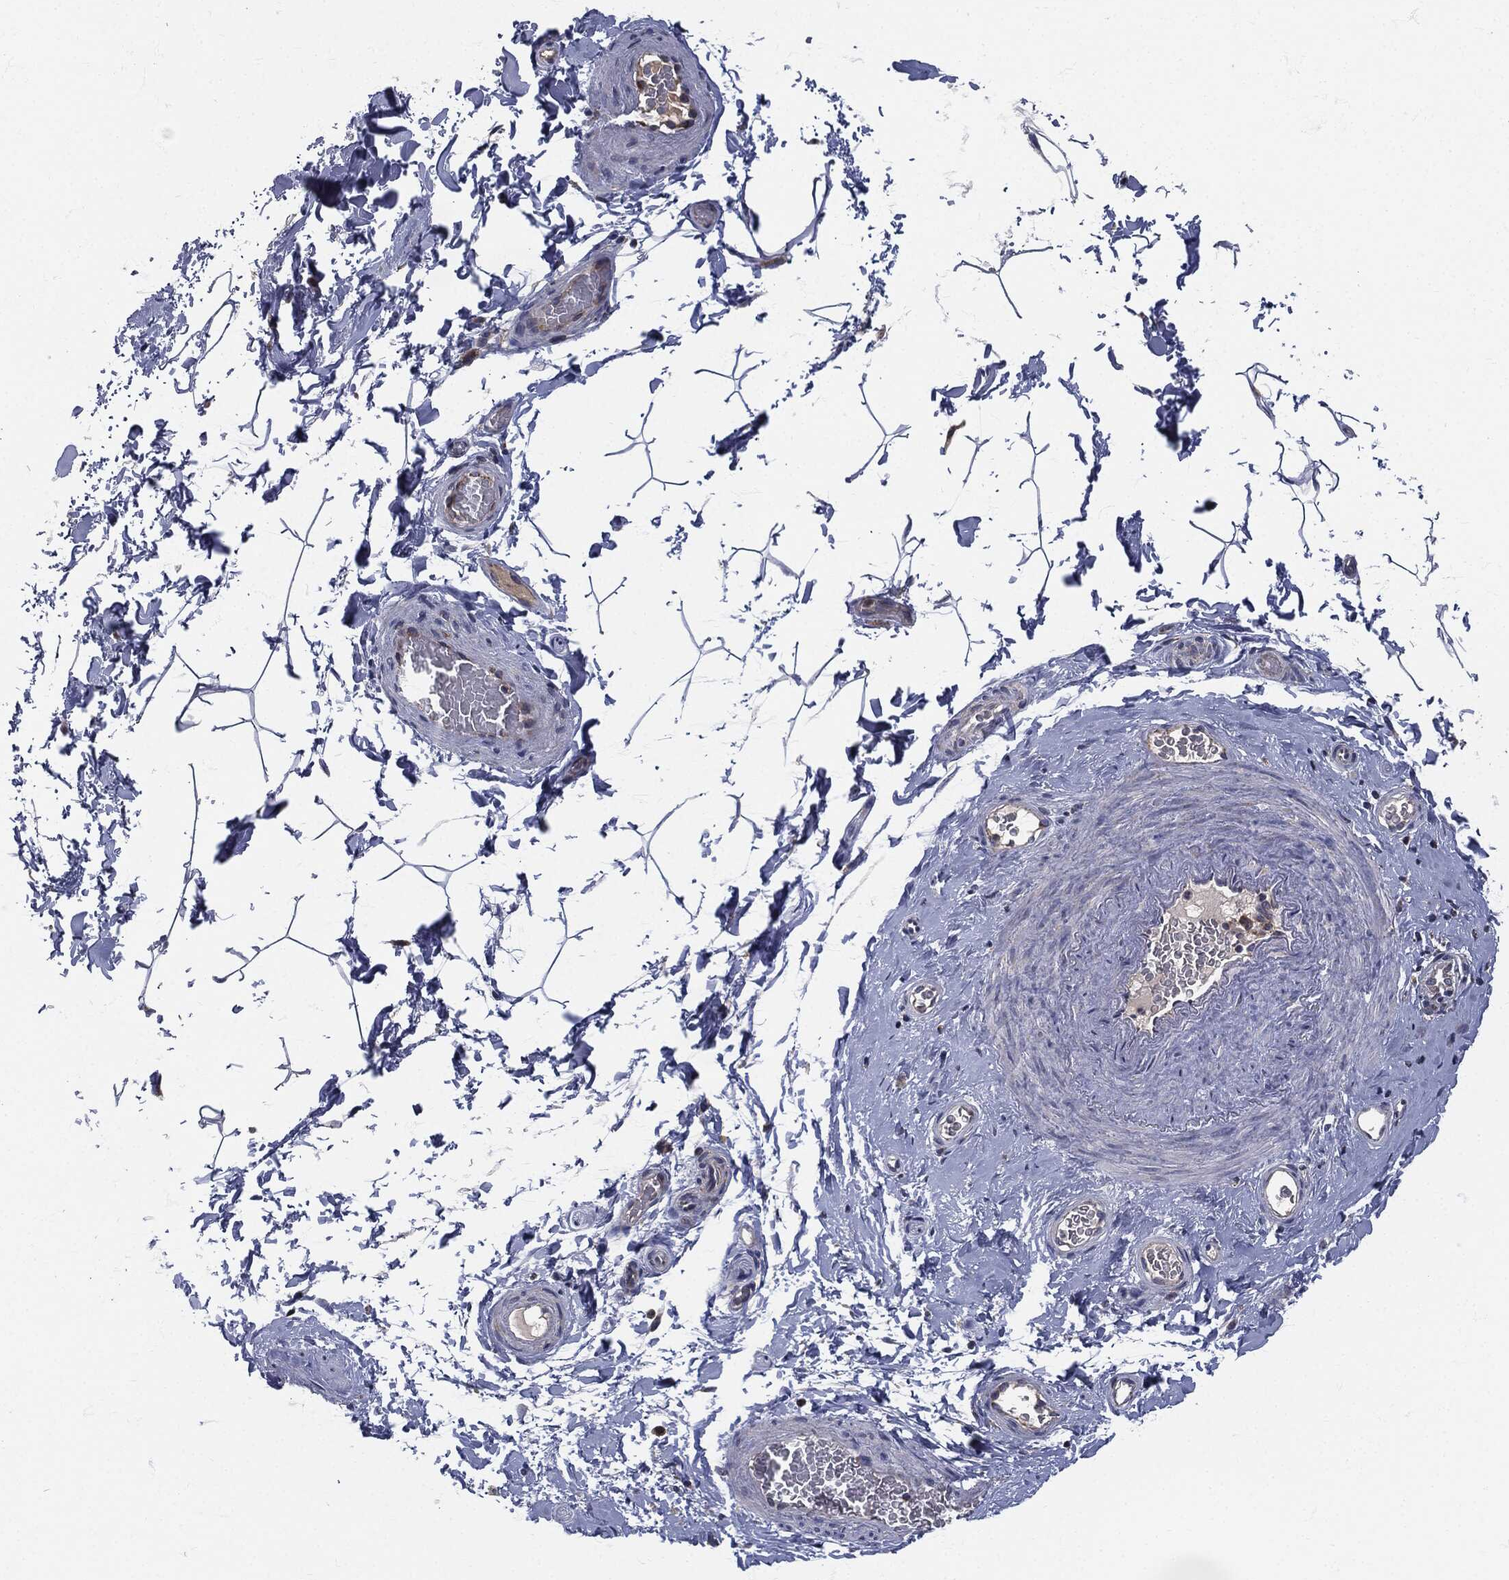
{"staining": {"intensity": "negative", "quantity": "none", "location": "none"}, "tissue": "soft tissue", "cell_type": "Chondrocytes", "image_type": "normal", "snomed": [{"axis": "morphology", "description": "Normal tissue, NOS"}, {"axis": "topography", "description": "Soft tissue"}, {"axis": "topography", "description": "Vascular tissue"}], "caption": "This is an immunohistochemistry photomicrograph of benign soft tissue. There is no staining in chondrocytes.", "gene": "SIGLEC9", "patient": {"sex": "male", "age": 41}}